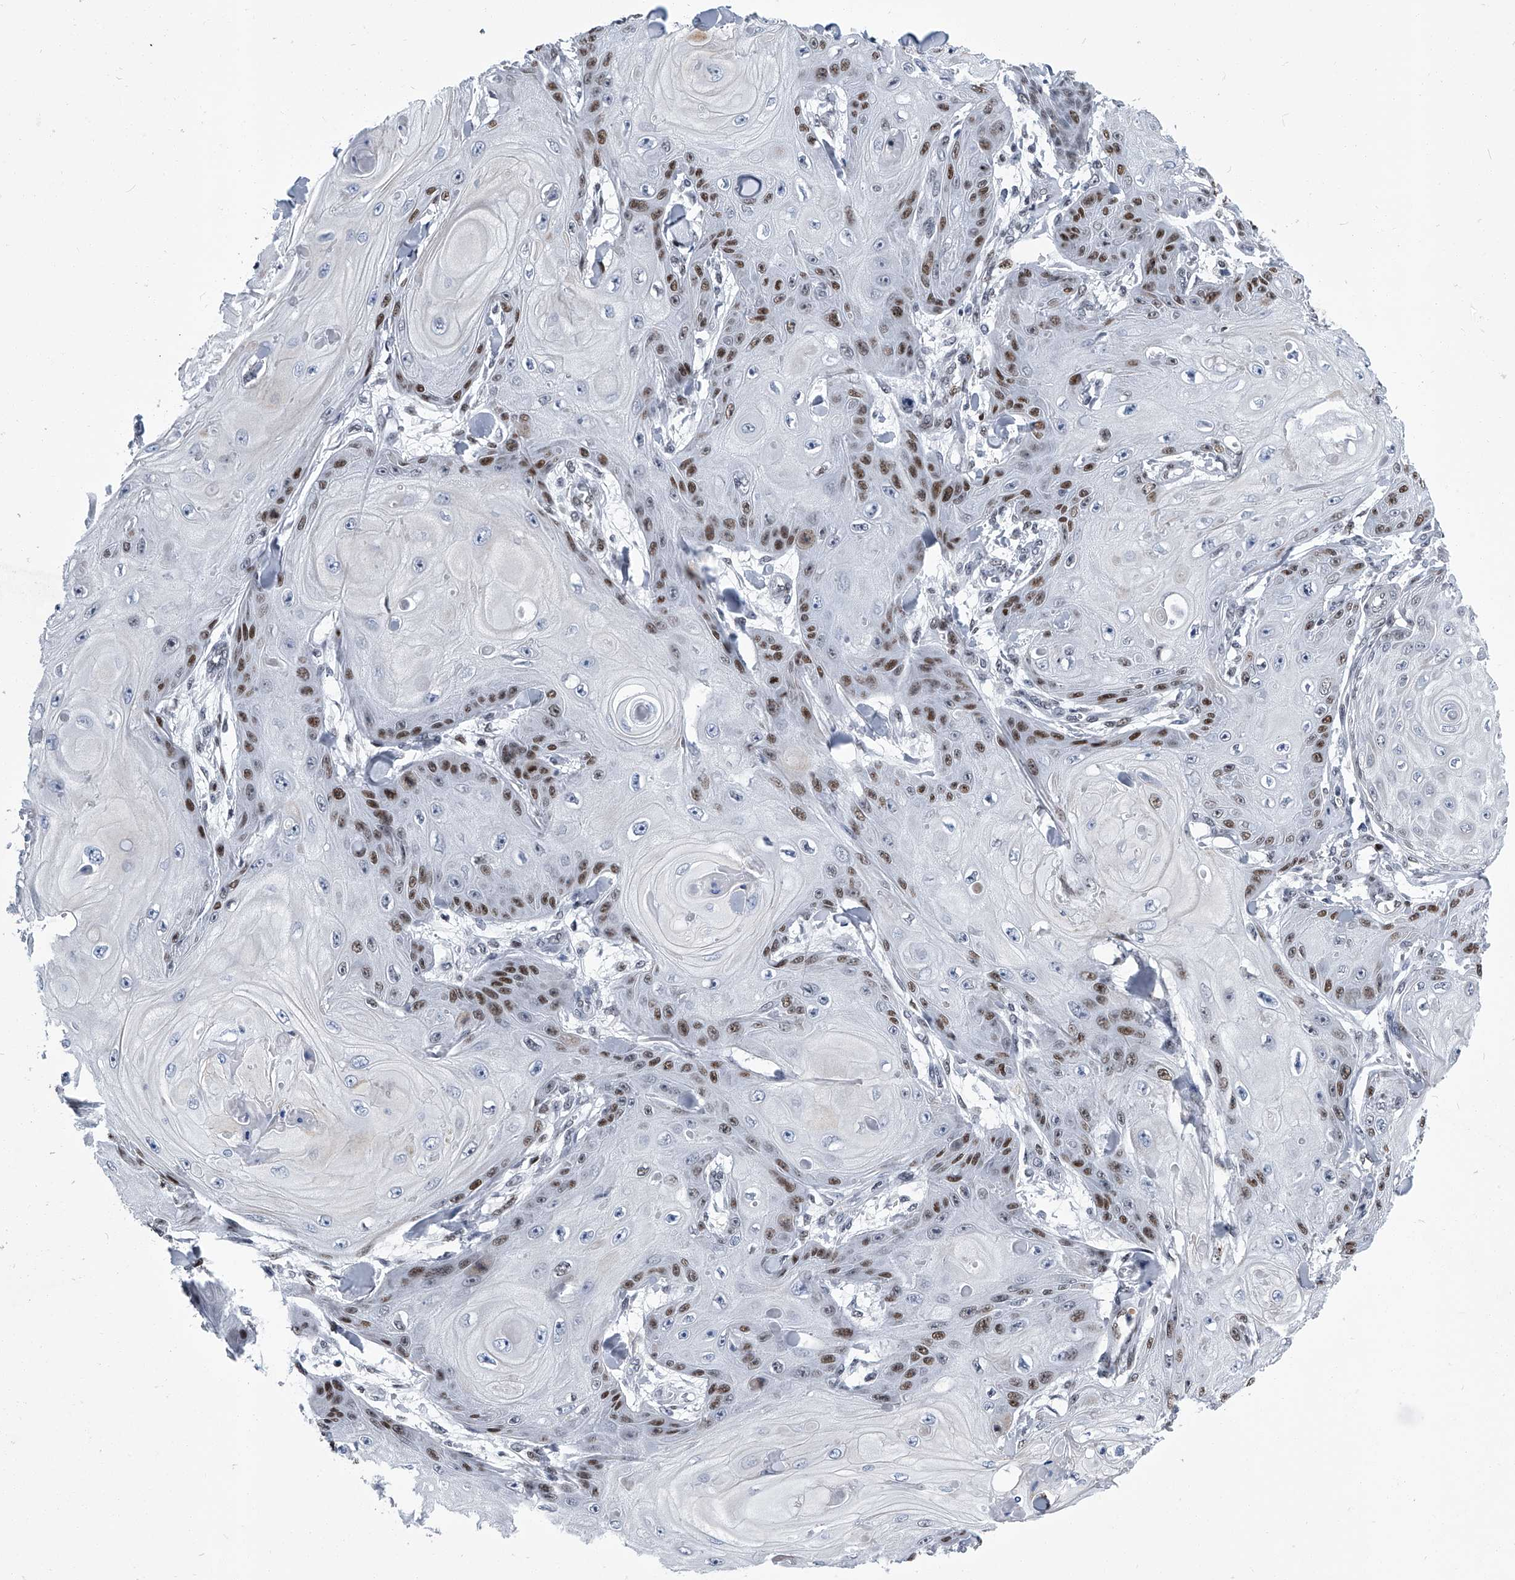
{"staining": {"intensity": "moderate", "quantity": "25%-75%", "location": "nuclear"}, "tissue": "skin cancer", "cell_type": "Tumor cells", "image_type": "cancer", "snomed": [{"axis": "morphology", "description": "Squamous cell carcinoma, NOS"}, {"axis": "topography", "description": "Skin"}], "caption": "Tumor cells display moderate nuclear expression in about 25%-75% of cells in skin cancer.", "gene": "SIM2", "patient": {"sex": "male", "age": 74}}